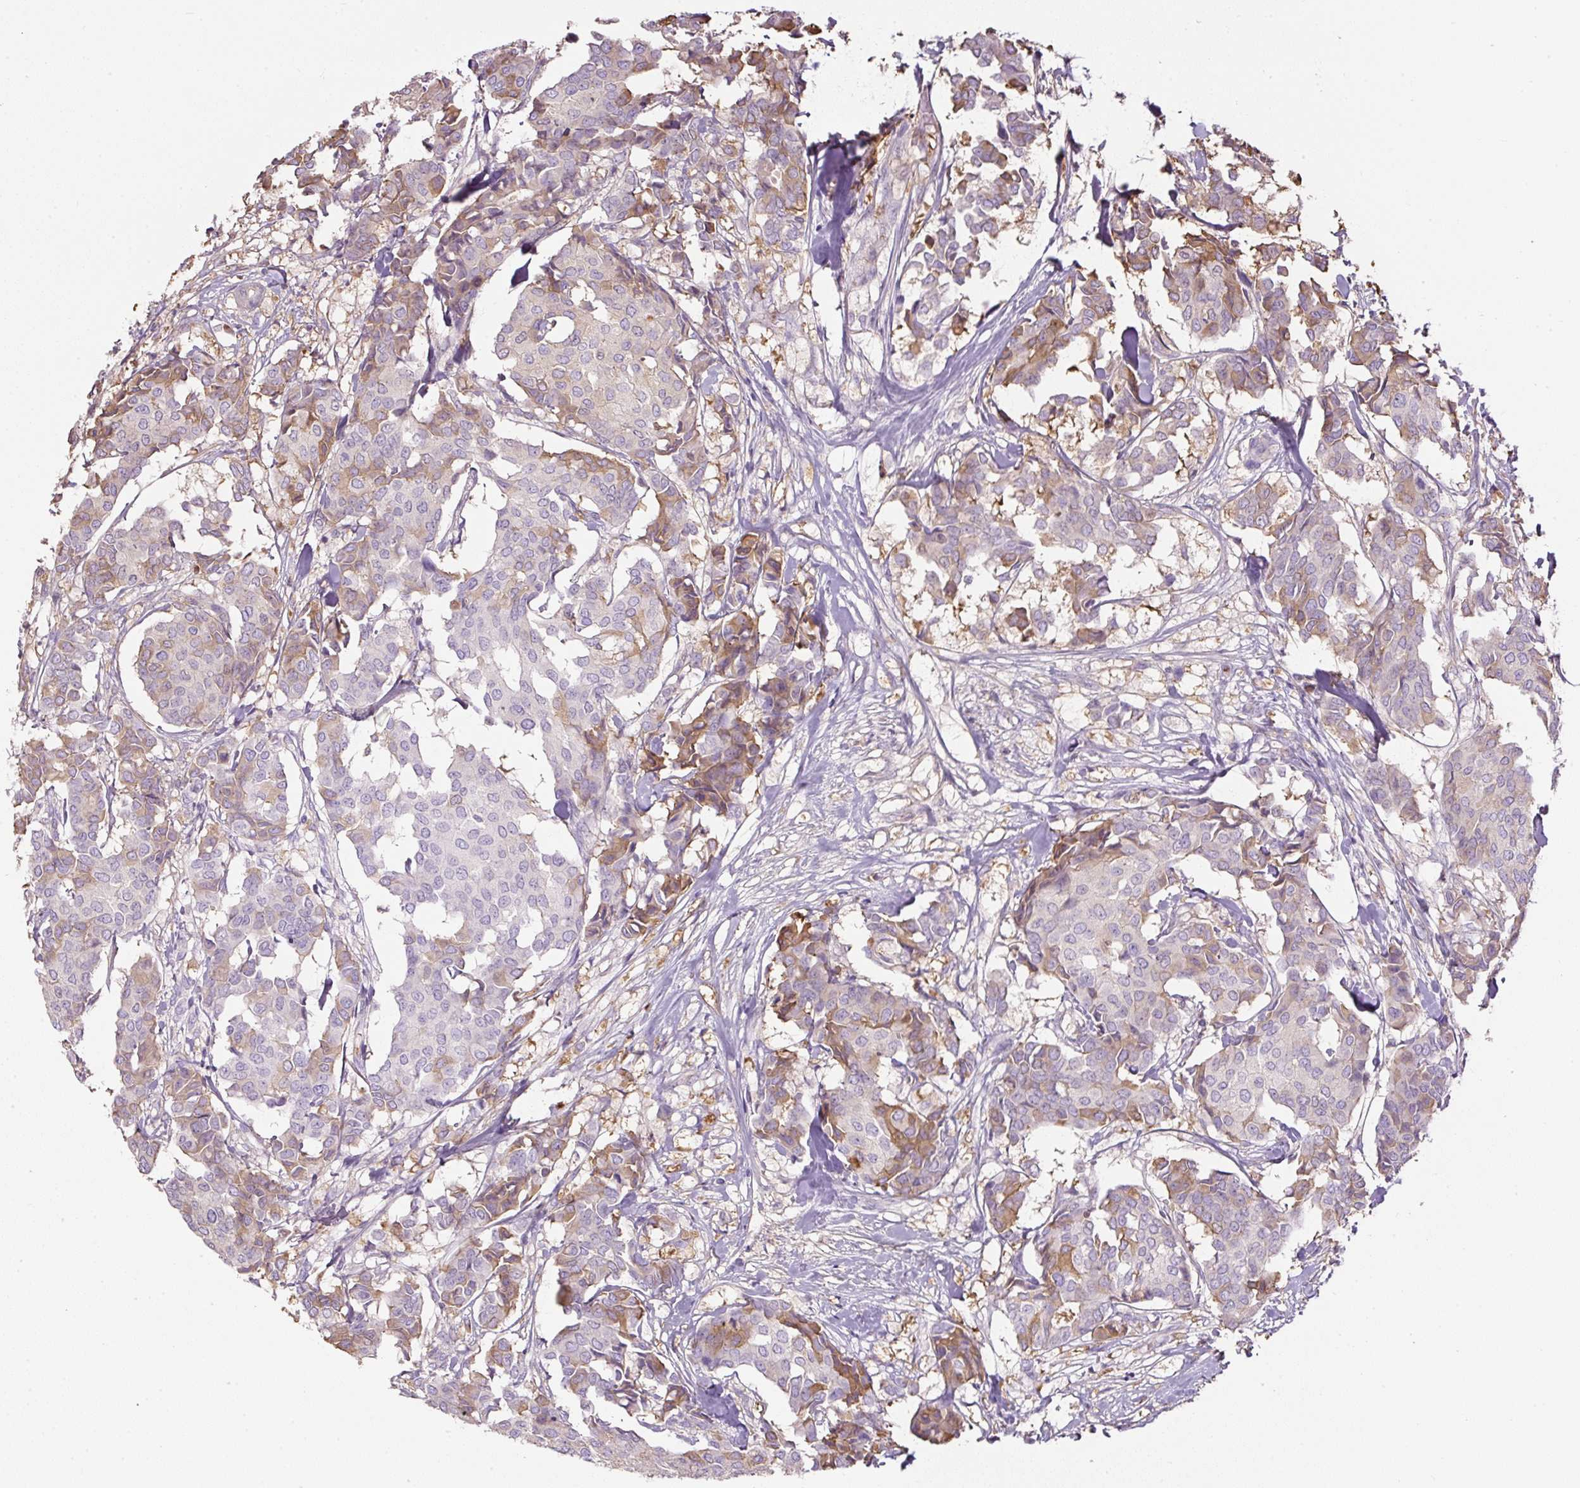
{"staining": {"intensity": "moderate", "quantity": "<25%", "location": "cytoplasmic/membranous"}, "tissue": "breast cancer", "cell_type": "Tumor cells", "image_type": "cancer", "snomed": [{"axis": "morphology", "description": "Duct carcinoma"}, {"axis": "topography", "description": "Breast"}], "caption": "Breast cancer (infiltrating ductal carcinoma) tissue exhibits moderate cytoplasmic/membranous positivity in about <25% of tumor cells The protein of interest is stained brown, and the nuclei are stained in blue (DAB (3,3'-diaminobenzidine) IHC with brightfield microscopy, high magnification).", "gene": "APOA1", "patient": {"sex": "female", "age": 75}}